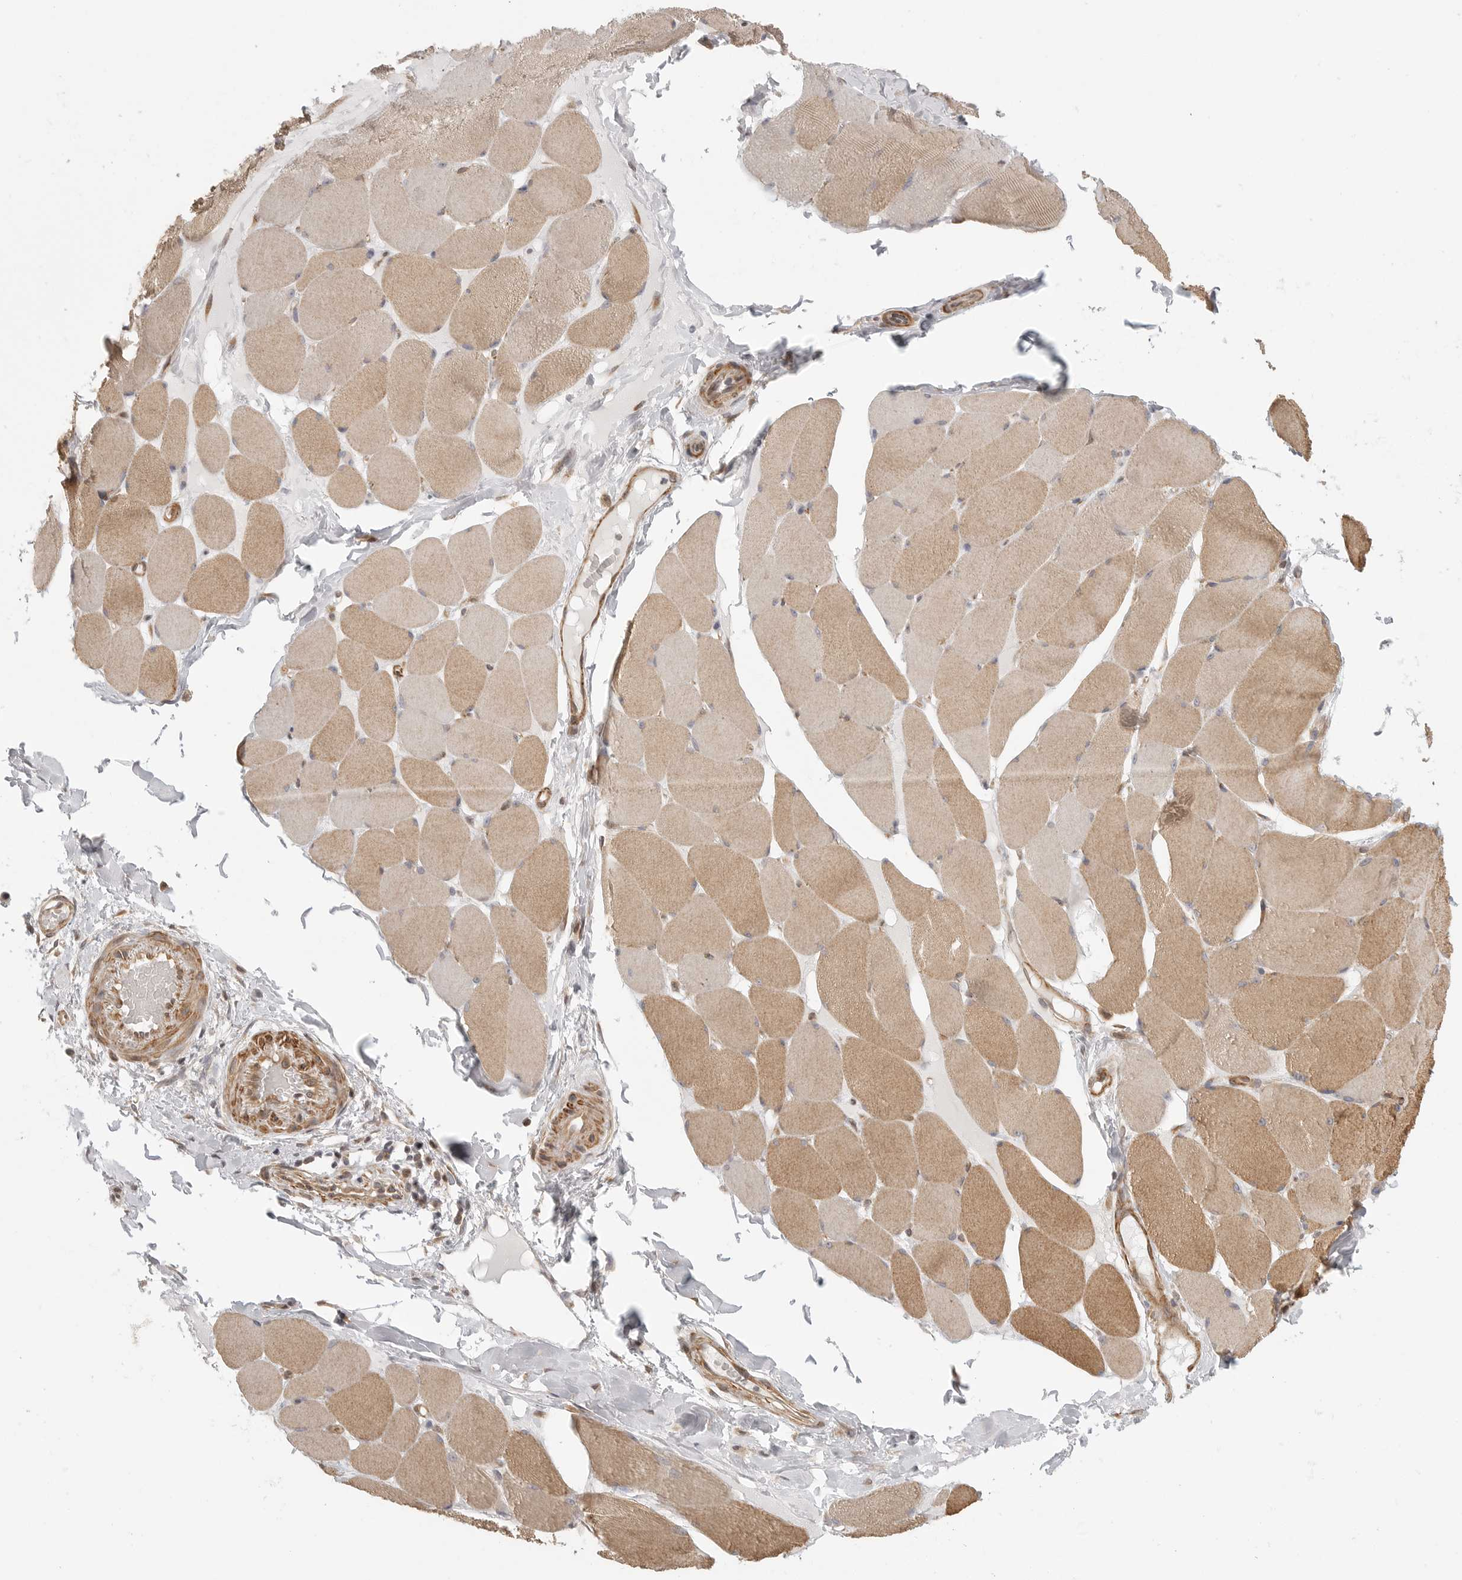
{"staining": {"intensity": "weak", "quantity": ">75%", "location": "cytoplasmic/membranous"}, "tissue": "skeletal muscle", "cell_type": "Myocytes", "image_type": "normal", "snomed": [{"axis": "morphology", "description": "Normal tissue, NOS"}, {"axis": "topography", "description": "Skin"}, {"axis": "topography", "description": "Skeletal muscle"}], "caption": "Protein expression analysis of benign skeletal muscle shows weak cytoplasmic/membranous staining in approximately >75% of myocytes. (Brightfield microscopy of DAB IHC at high magnification).", "gene": "CERS2", "patient": {"sex": "male", "age": 83}}